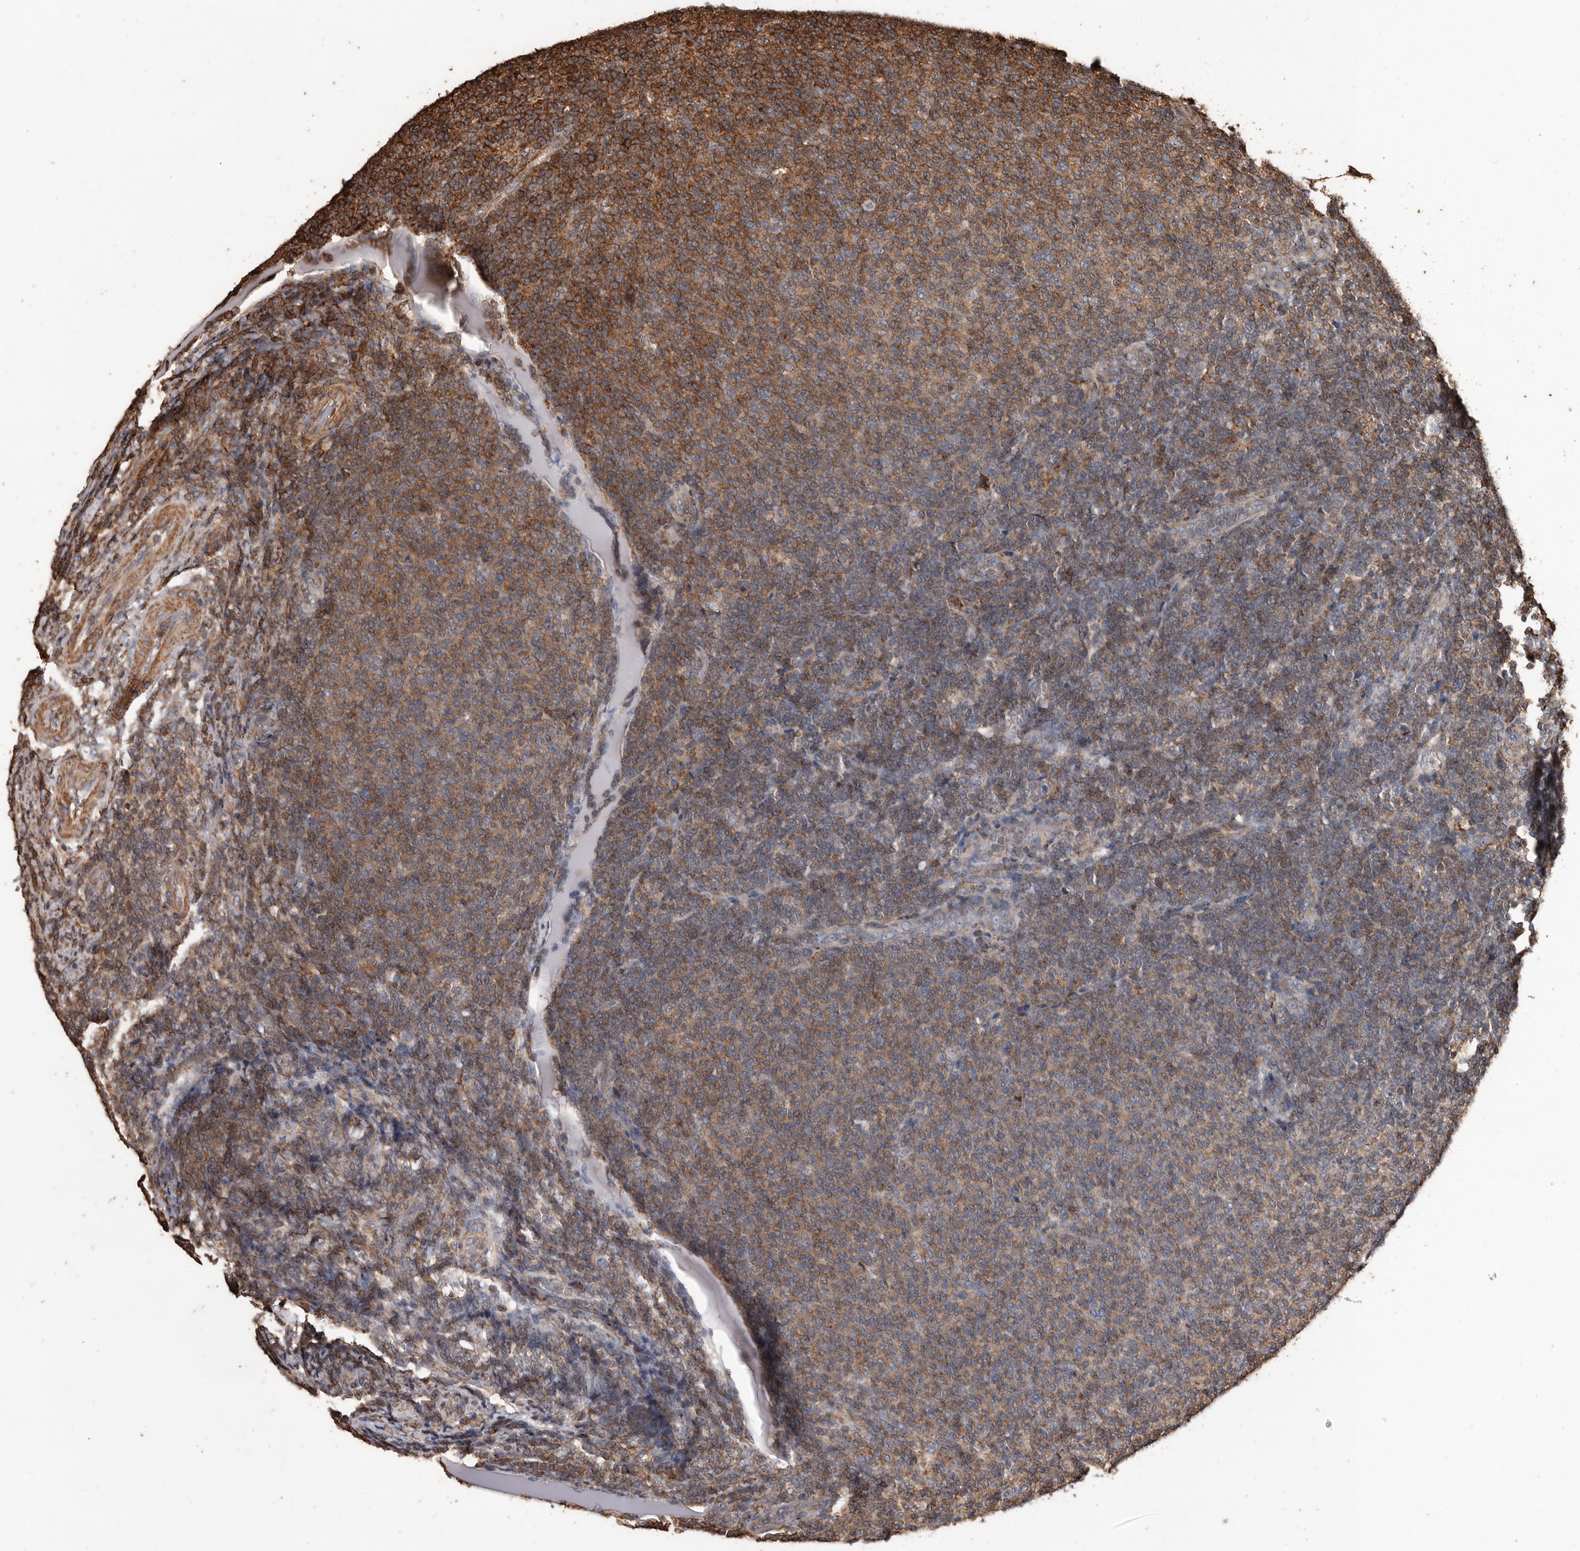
{"staining": {"intensity": "moderate", "quantity": ">75%", "location": "cytoplasmic/membranous"}, "tissue": "lymphoma", "cell_type": "Tumor cells", "image_type": "cancer", "snomed": [{"axis": "morphology", "description": "Malignant lymphoma, non-Hodgkin's type, Low grade"}, {"axis": "topography", "description": "Lymph node"}], "caption": "Protein expression analysis of malignant lymphoma, non-Hodgkin's type (low-grade) demonstrates moderate cytoplasmic/membranous positivity in about >75% of tumor cells.", "gene": "GSK3A", "patient": {"sex": "male", "age": 66}}